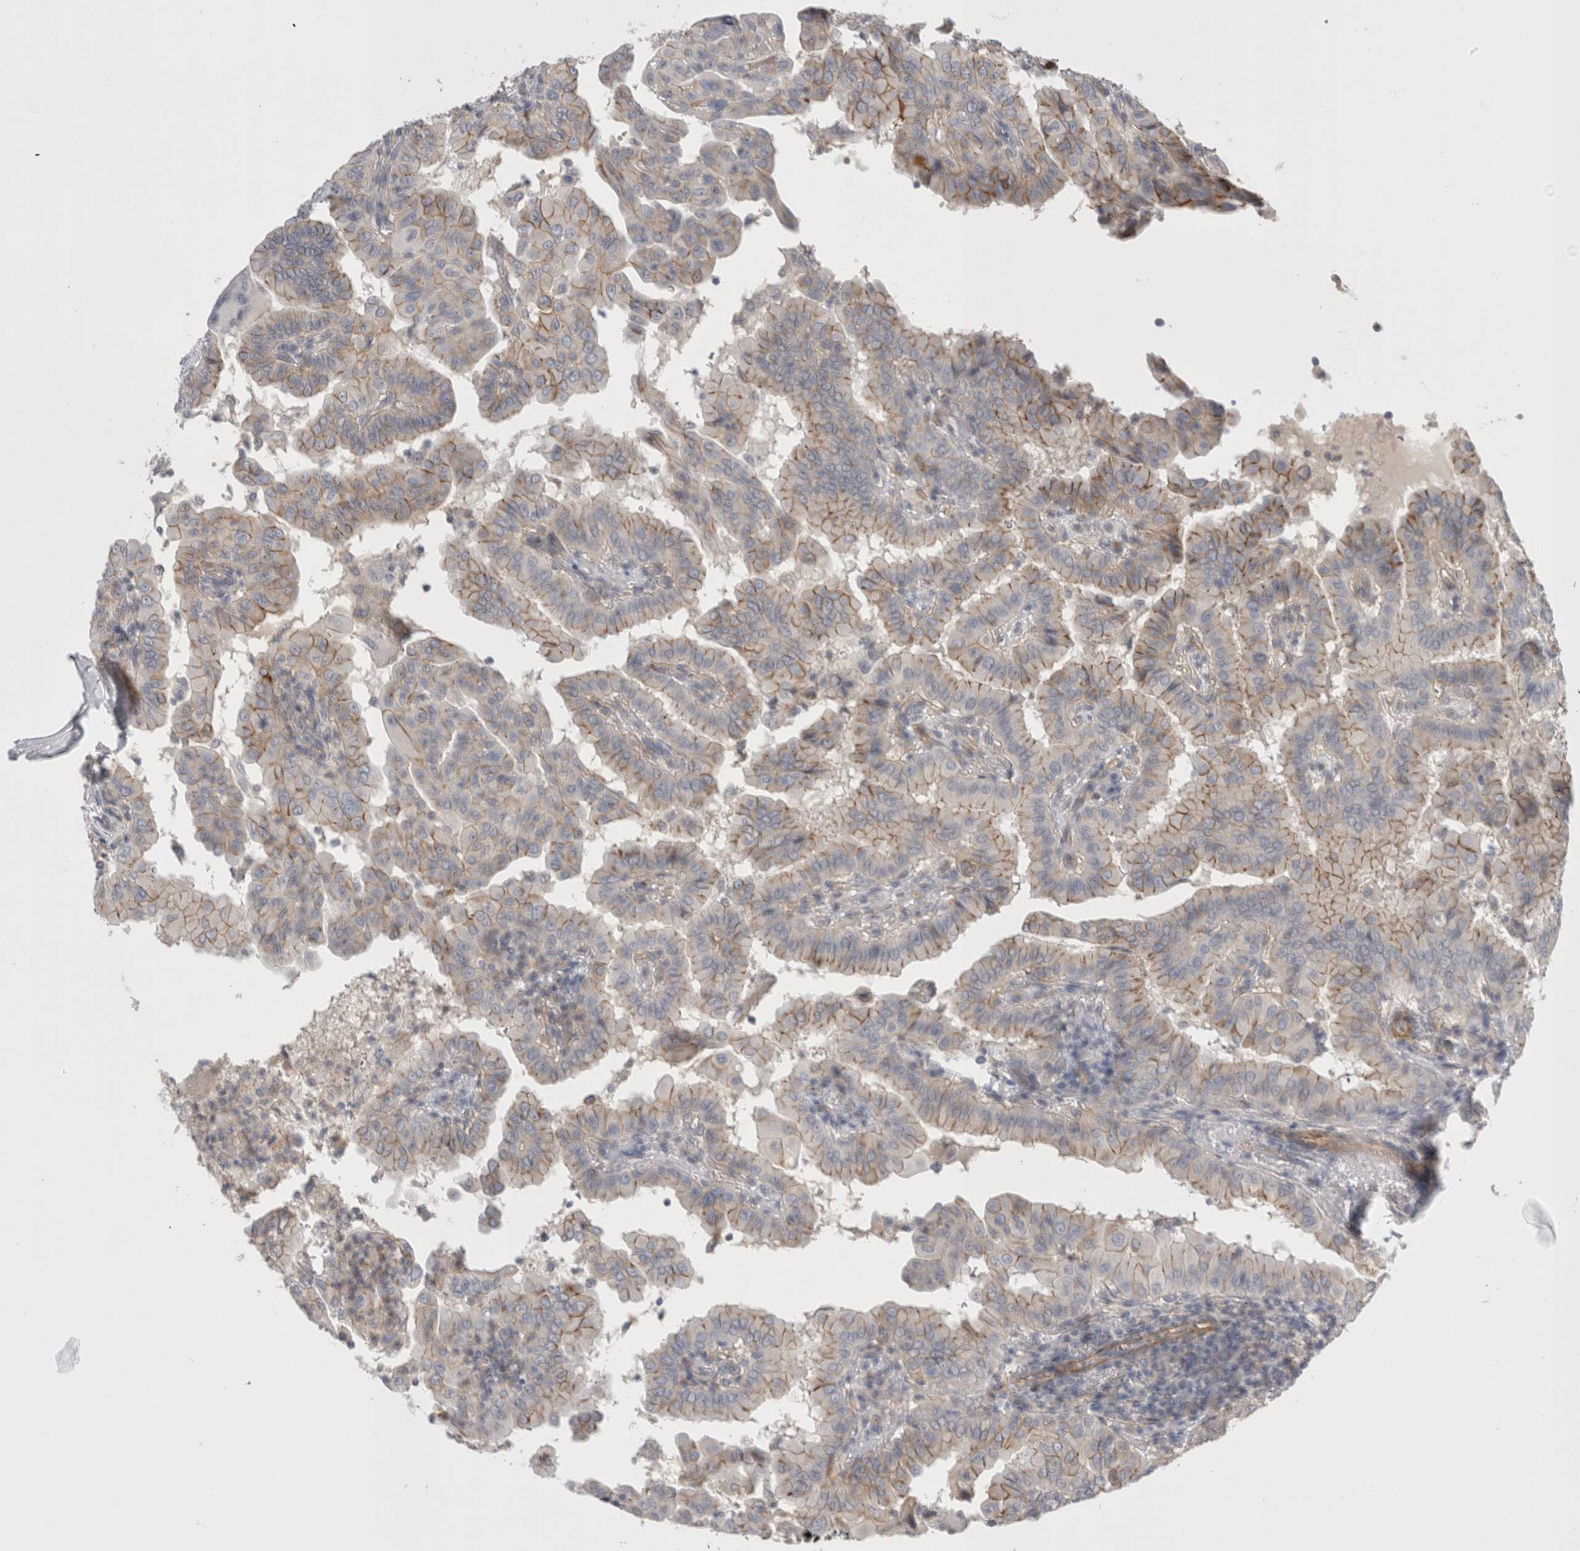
{"staining": {"intensity": "weak", "quantity": "25%-75%", "location": "cytoplasmic/membranous"}, "tissue": "thyroid cancer", "cell_type": "Tumor cells", "image_type": "cancer", "snomed": [{"axis": "morphology", "description": "Papillary adenocarcinoma, NOS"}, {"axis": "topography", "description": "Thyroid gland"}], "caption": "The photomicrograph exhibits immunohistochemical staining of thyroid cancer. There is weak cytoplasmic/membranous positivity is present in approximately 25%-75% of tumor cells.", "gene": "VANGL1", "patient": {"sex": "male", "age": 33}}